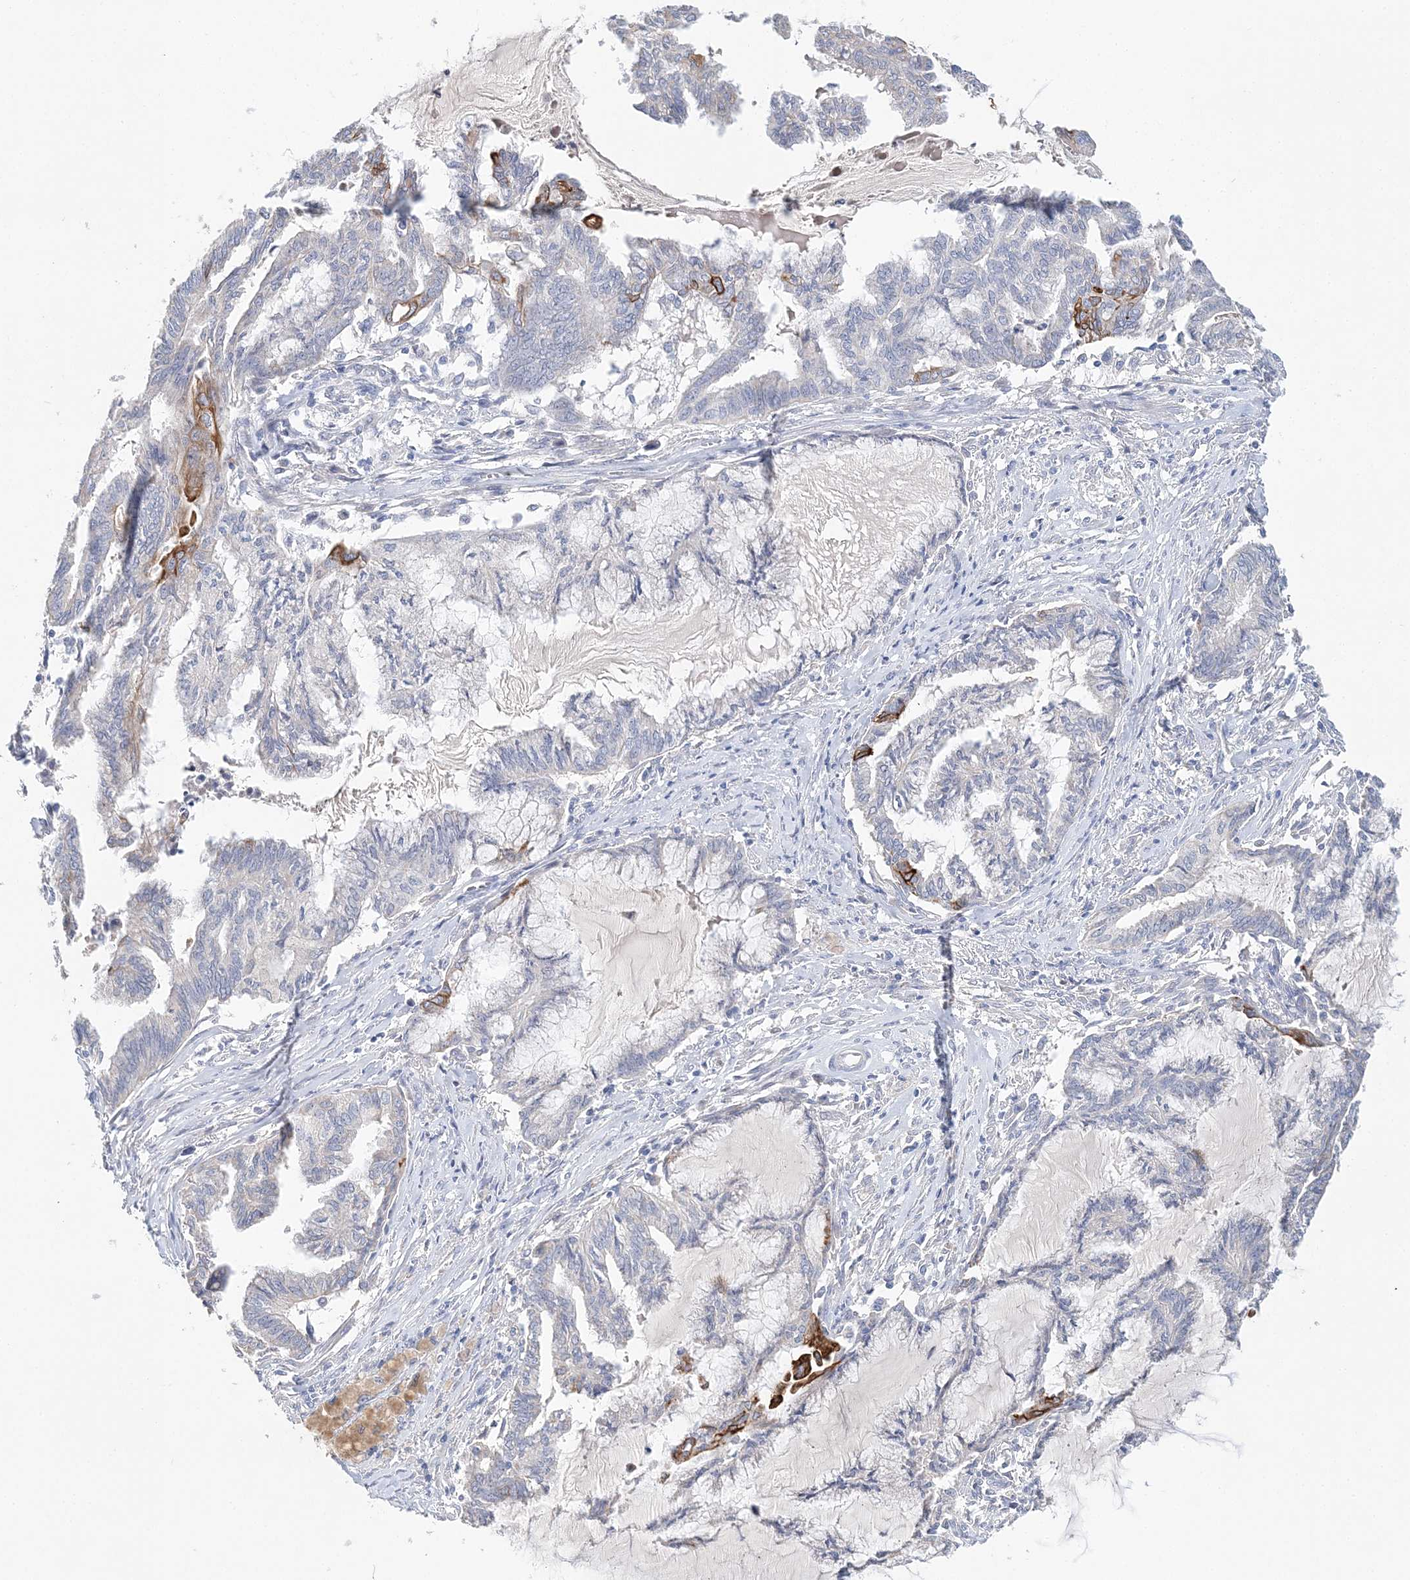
{"staining": {"intensity": "strong", "quantity": "<25%", "location": "cytoplasmic/membranous"}, "tissue": "endometrial cancer", "cell_type": "Tumor cells", "image_type": "cancer", "snomed": [{"axis": "morphology", "description": "Adenocarcinoma, NOS"}, {"axis": "topography", "description": "Endometrium"}], "caption": "Immunohistochemical staining of endometrial cancer demonstrates medium levels of strong cytoplasmic/membranous protein positivity in about <25% of tumor cells.", "gene": "LRRIQ4", "patient": {"sex": "female", "age": 86}}